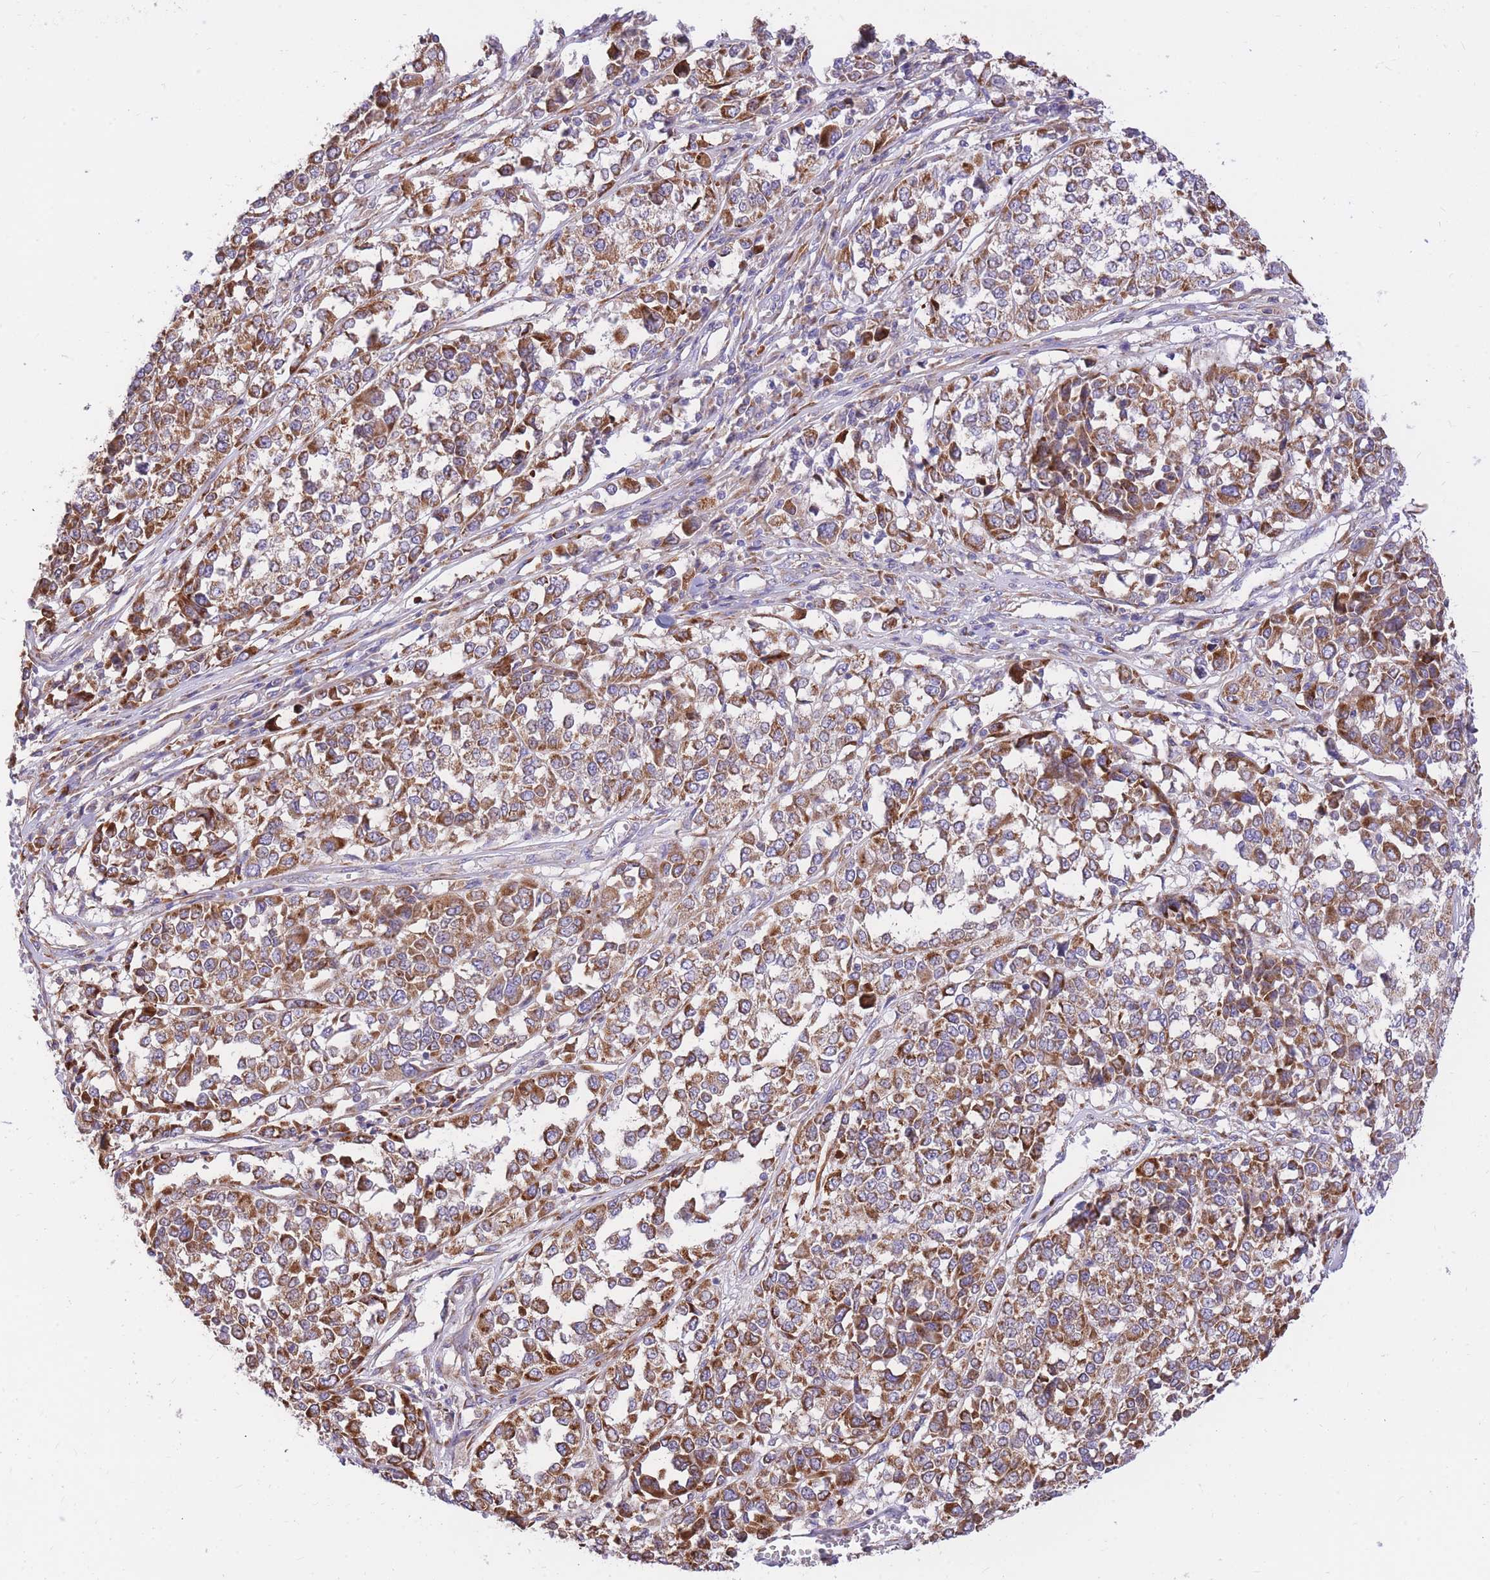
{"staining": {"intensity": "moderate", "quantity": ">75%", "location": "cytoplasmic/membranous"}, "tissue": "melanoma", "cell_type": "Tumor cells", "image_type": "cancer", "snomed": [{"axis": "morphology", "description": "Malignant melanoma, Metastatic site"}, {"axis": "topography", "description": "Lymph node"}], "caption": "Immunohistochemical staining of malignant melanoma (metastatic site) shows moderate cytoplasmic/membranous protein expression in about >75% of tumor cells.", "gene": "GBP7", "patient": {"sex": "male", "age": 44}}